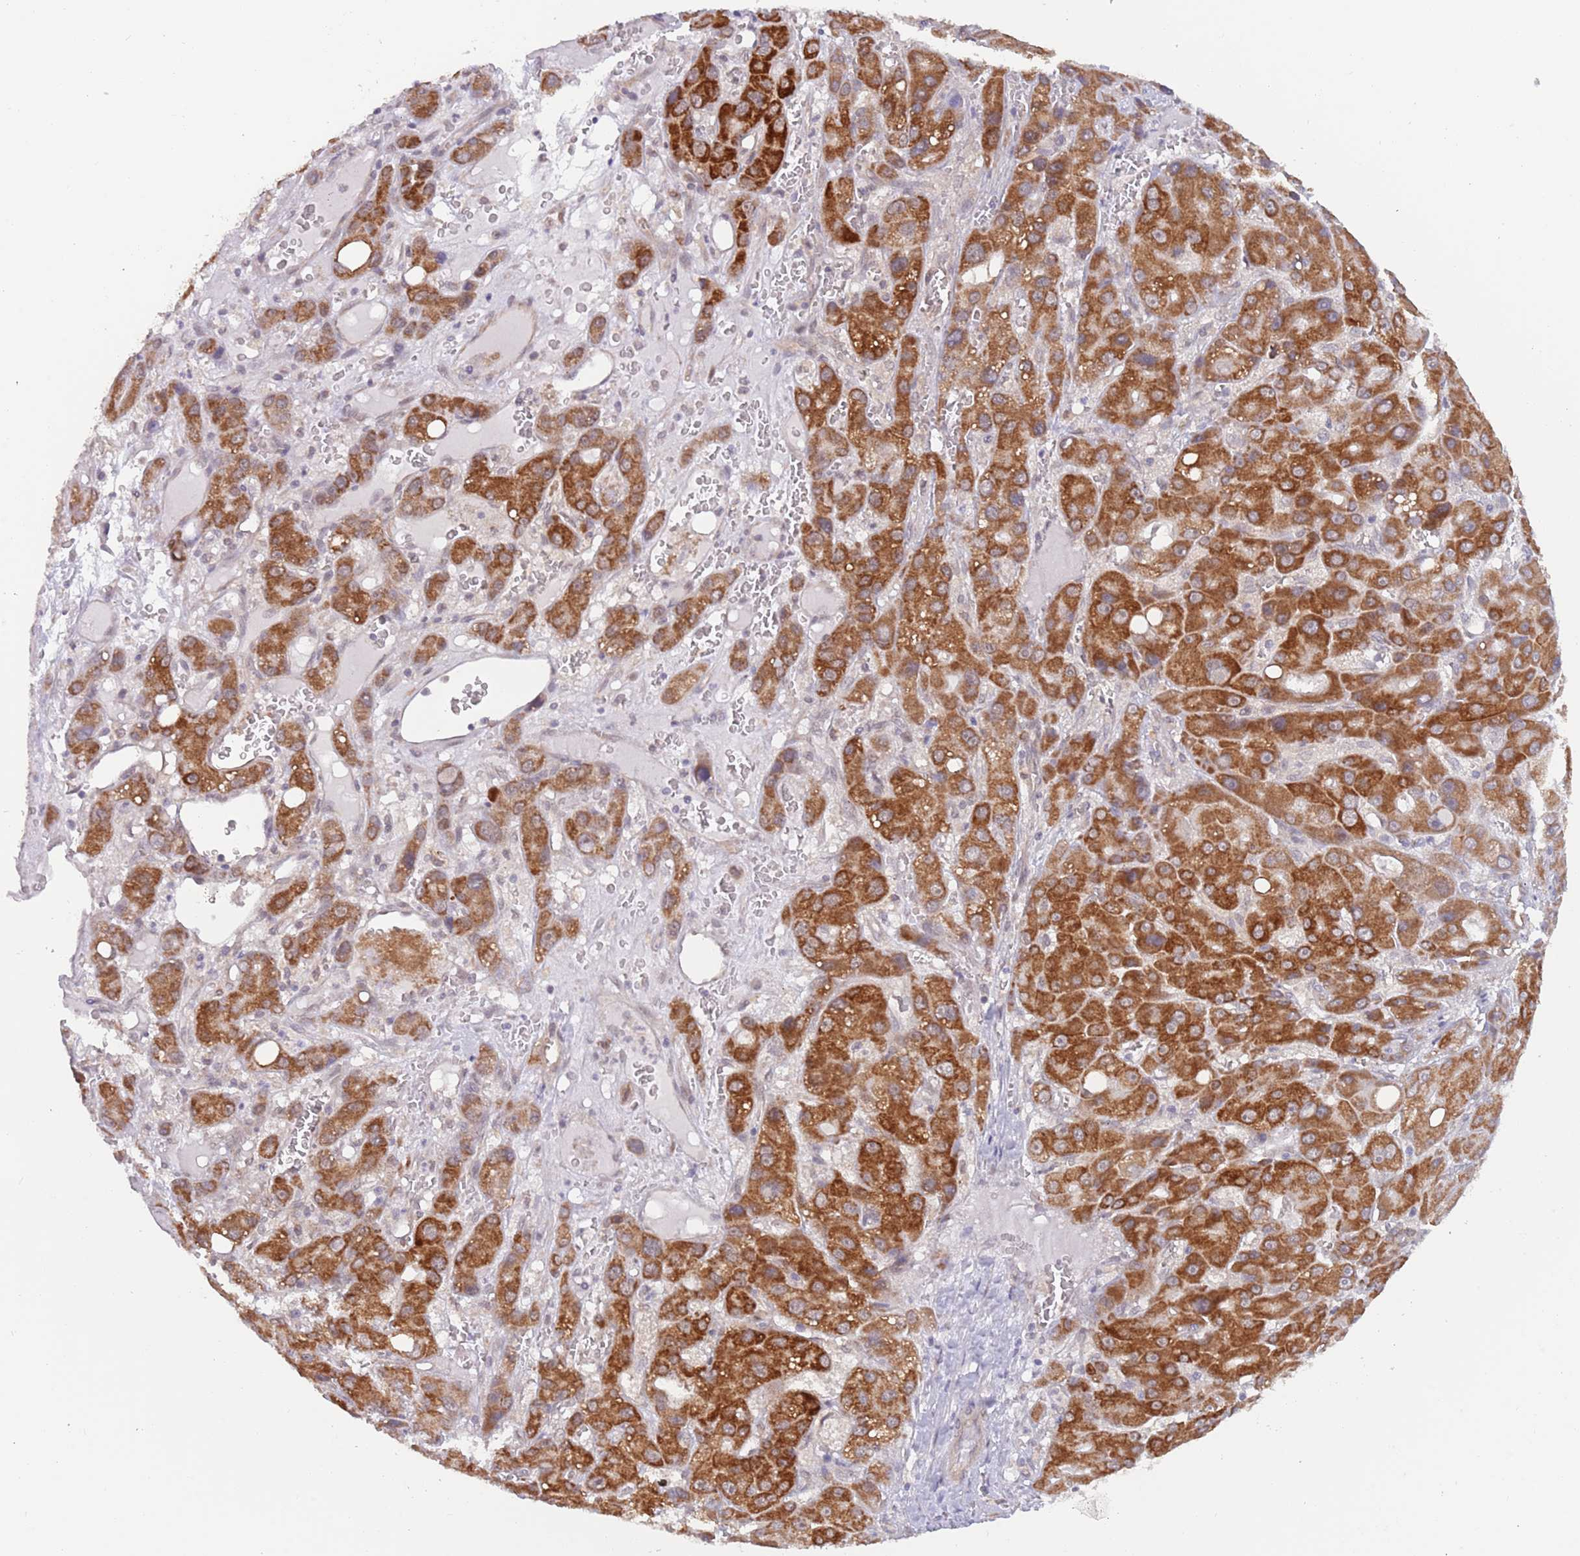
{"staining": {"intensity": "strong", "quantity": ">75%", "location": "cytoplasmic/membranous"}, "tissue": "liver cancer", "cell_type": "Tumor cells", "image_type": "cancer", "snomed": [{"axis": "morphology", "description": "Carcinoma, Hepatocellular, NOS"}, {"axis": "topography", "description": "Liver"}], "caption": "A brown stain highlights strong cytoplasmic/membranous positivity of a protein in liver hepatocellular carcinoma tumor cells. Using DAB (brown) and hematoxylin (blue) stains, captured at high magnification using brightfield microscopy.", "gene": "UQCC3", "patient": {"sex": "male", "age": 55}}